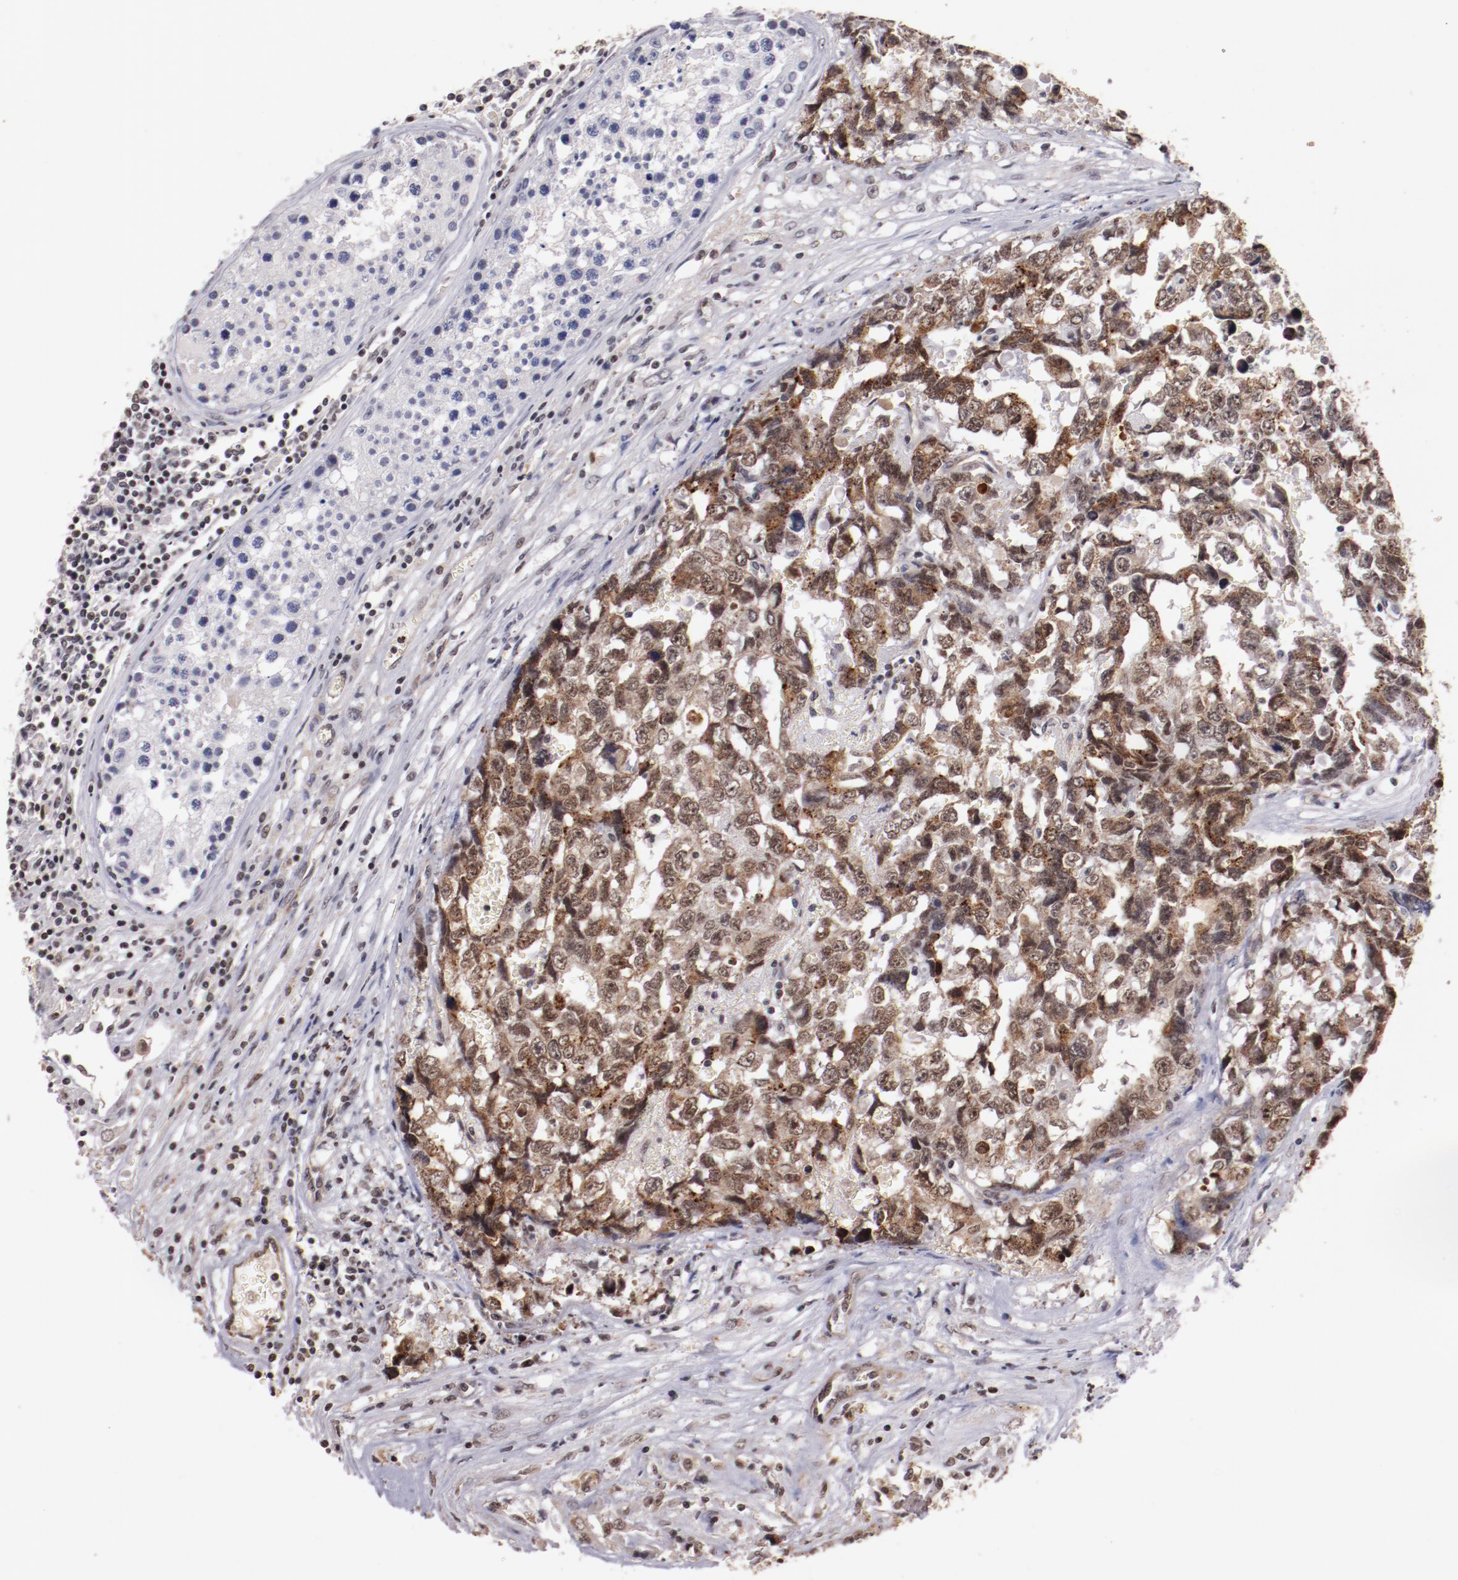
{"staining": {"intensity": "moderate", "quantity": "25%-75%", "location": "cytoplasmic/membranous,nuclear"}, "tissue": "testis cancer", "cell_type": "Tumor cells", "image_type": "cancer", "snomed": [{"axis": "morphology", "description": "Carcinoma, Embryonal, NOS"}, {"axis": "topography", "description": "Testis"}], "caption": "The histopathology image exhibits a brown stain indicating the presence of a protein in the cytoplasmic/membranous and nuclear of tumor cells in testis cancer (embryonal carcinoma).", "gene": "STAG2", "patient": {"sex": "male", "age": 31}}